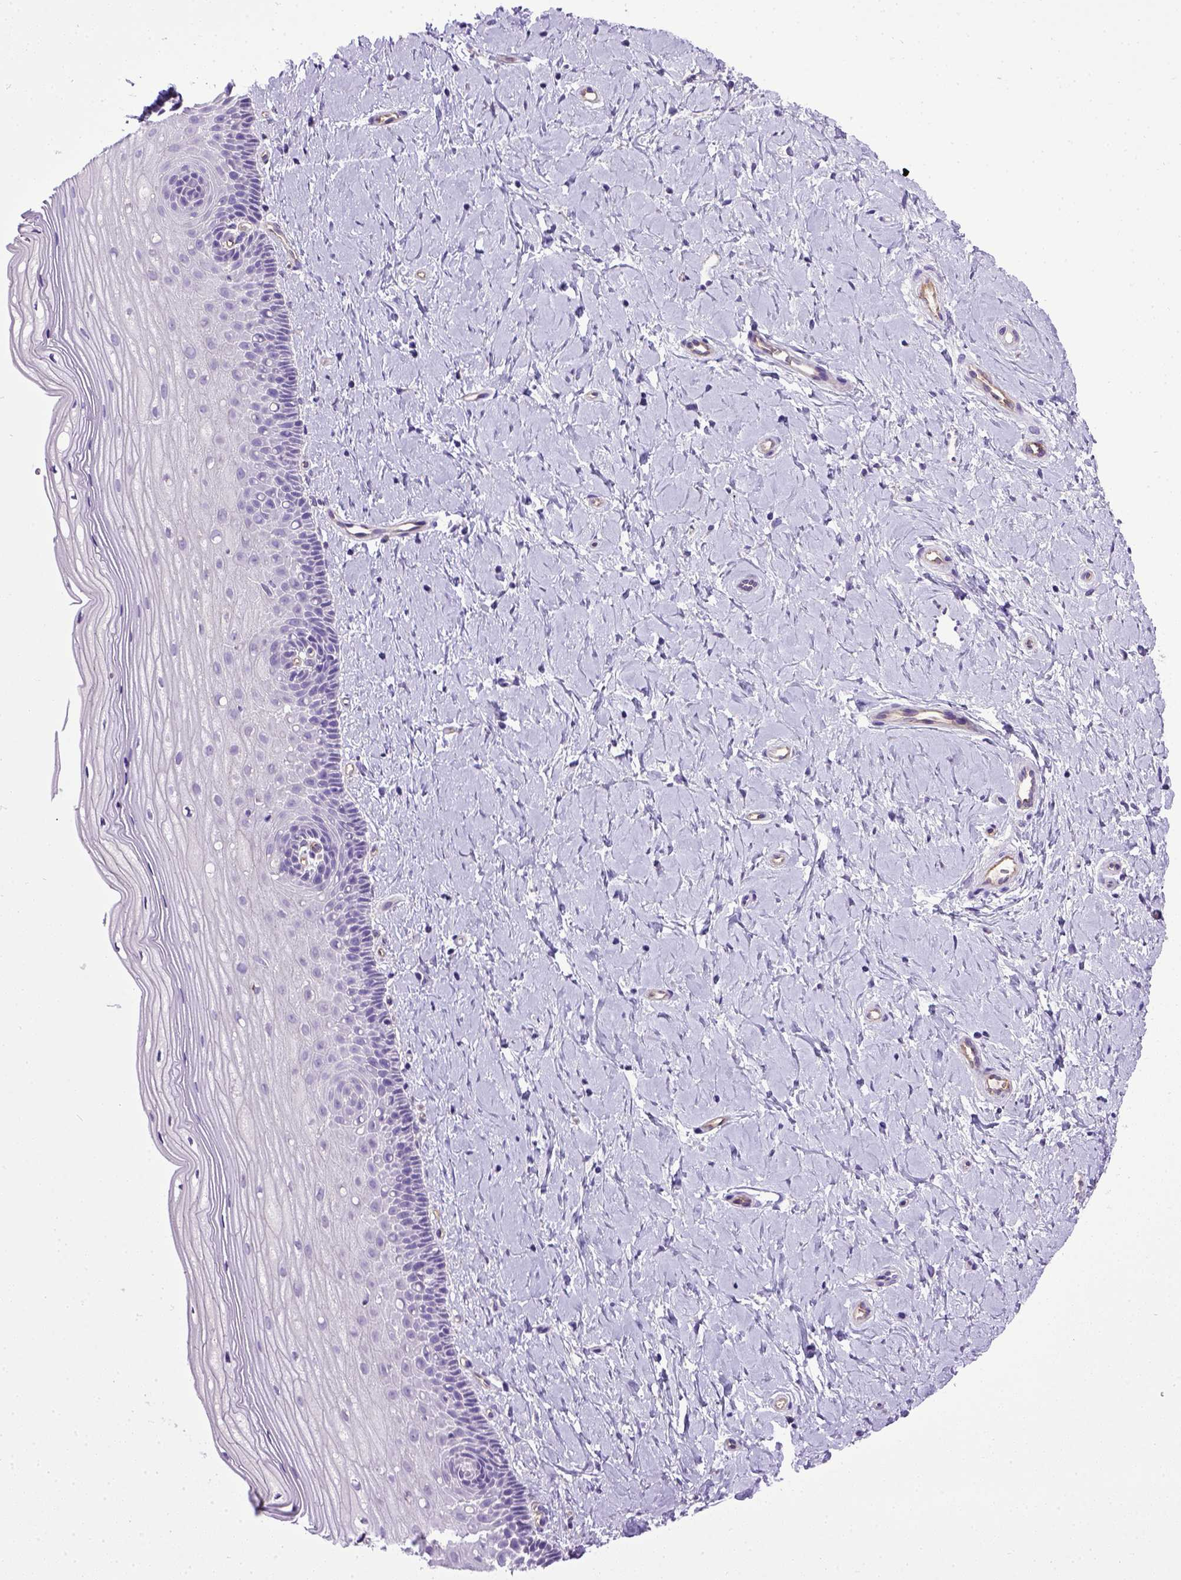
{"staining": {"intensity": "negative", "quantity": "none", "location": "none"}, "tissue": "cervix", "cell_type": "Glandular cells", "image_type": "normal", "snomed": [{"axis": "morphology", "description": "Normal tissue, NOS"}, {"axis": "topography", "description": "Cervix"}], "caption": "This is a photomicrograph of immunohistochemistry (IHC) staining of benign cervix, which shows no positivity in glandular cells.", "gene": "ENG", "patient": {"sex": "female", "age": 37}}